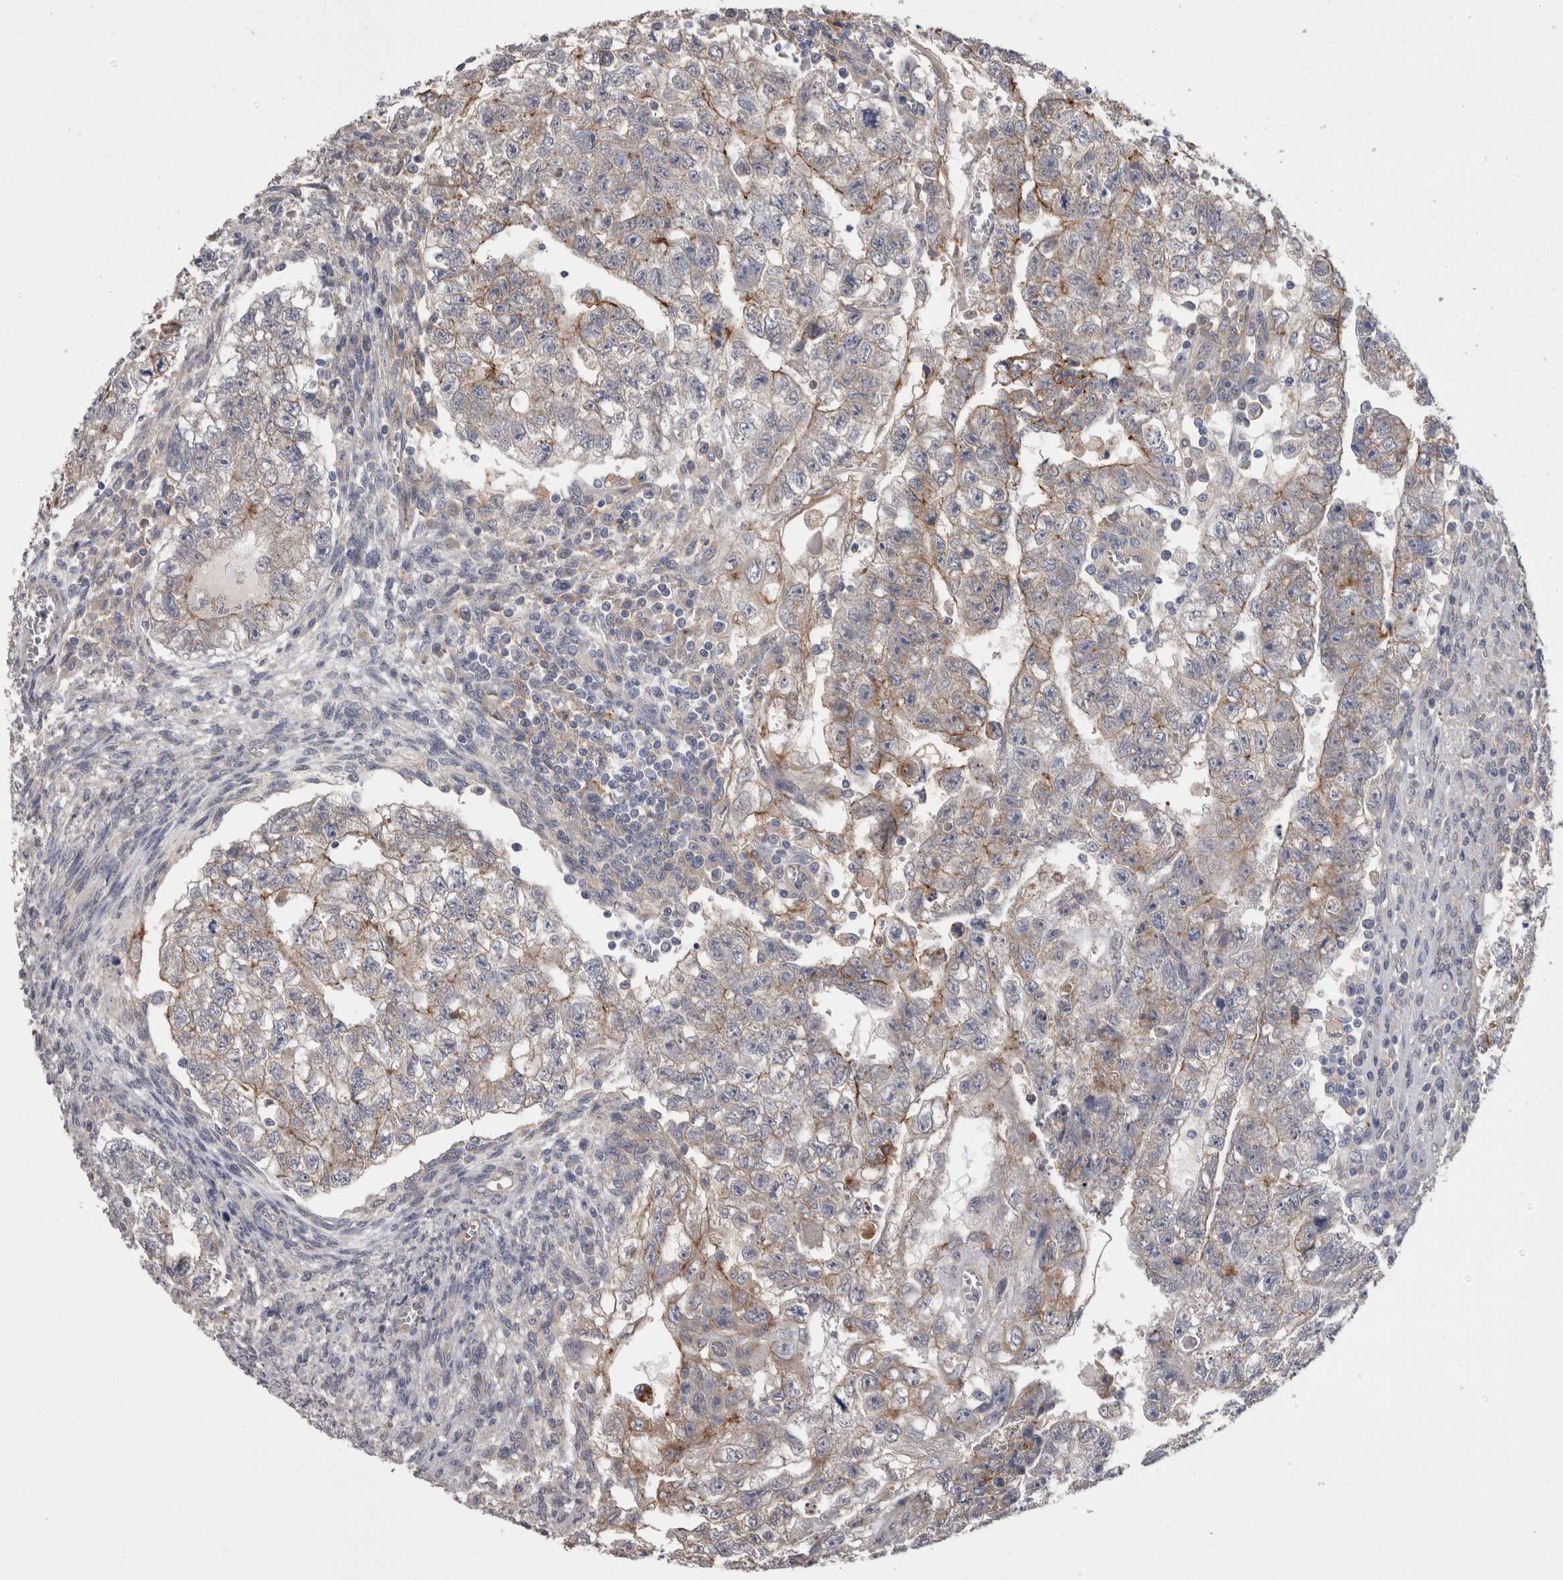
{"staining": {"intensity": "moderate", "quantity": ">75%", "location": "cytoplasmic/membranous"}, "tissue": "testis cancer", "cell_type": "Tumor cells", "image_type": "cancer", "snomed": [{"axis": "morphology", "description": "Seminoma, NOS"}, {"axis": "morphology", "description": "Carcinoma, Embryonal, NOS"}, {"axis": "topography", "description": "Testis"}], "caption": "A brown stain shows moderate cytoplasmic/membranous staining of a protein in human testis embryonal carcinoma tumor cells. (brown staining indicates protein expression, while blue staining denotes nuclei).", "gene": "NECTIN2", "patient": {"sex": "male", "age": 38}}